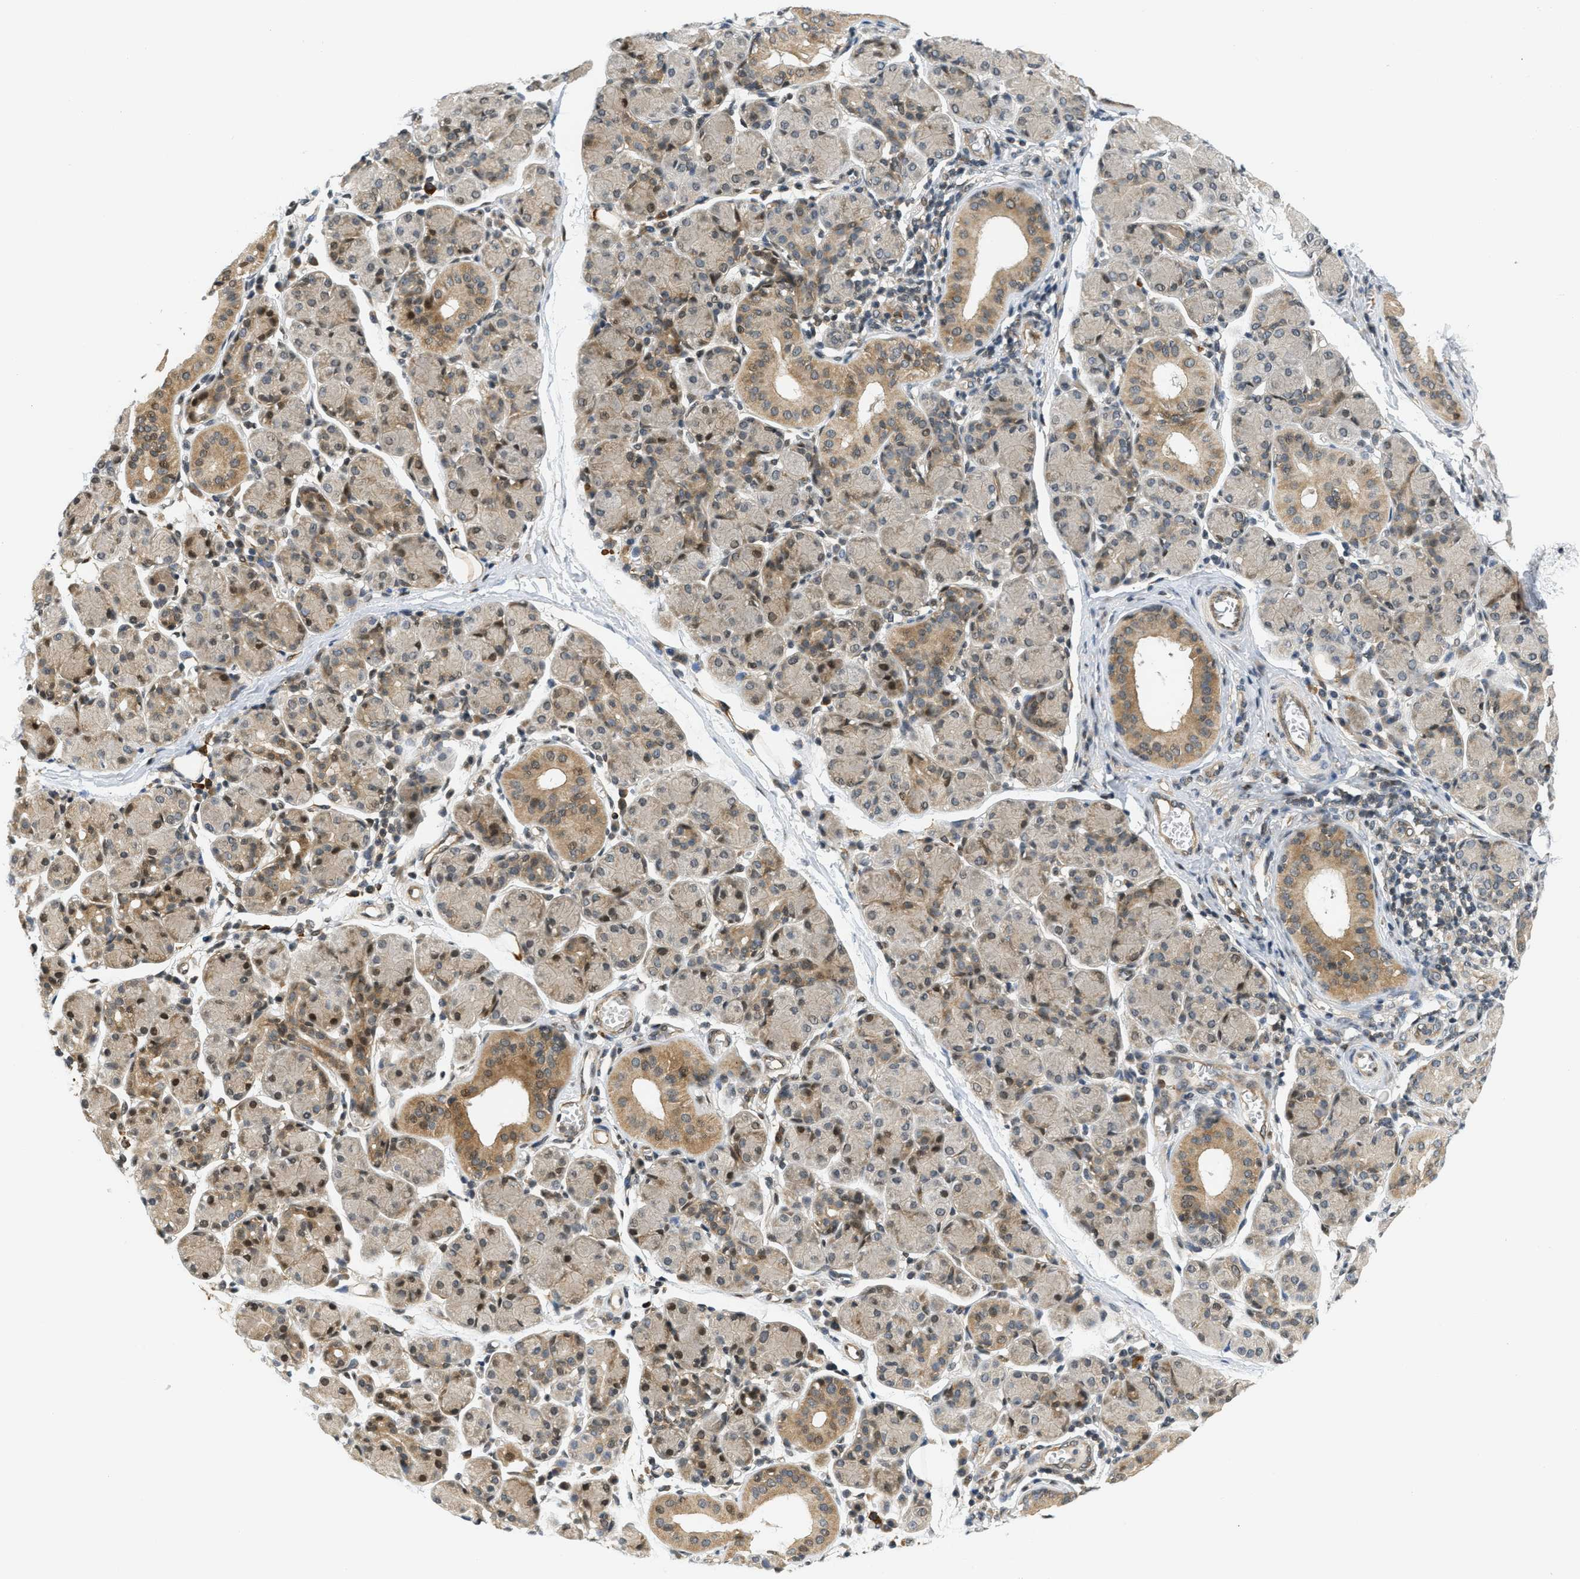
{"staining": {"intensity": "moderate", "quantity": "25%-75%", "location": "cytoplasmic/membranous,nuclear"}, "tissue": "salivary gland", "cell_type": "Glandular cells", "image_type": "normal", "snomed": [{"axis": "morphology", "description": "Normal tissue, NOS"}, {"axis": "morphology", "description": "Inflammation, NOS"}, {"axis": "topography", "description": "Lymph node"}, {"axis": "topography", "description": "Salivary gland"}], "caption": "An IHC image of benign tissue is shown. Protein staining in brown shows moderate cytoplasmic/membranous,nuclear positivity in salivary gland within glandular cells. The protein is stained brown, and the nuclei are stained in blue (DAB (3,3'-diaminobenzidine) IHC with brightfield microscopy, high magnification).", "gene": "KMT2A", "patient": {"sex": "male", "age": 3}}